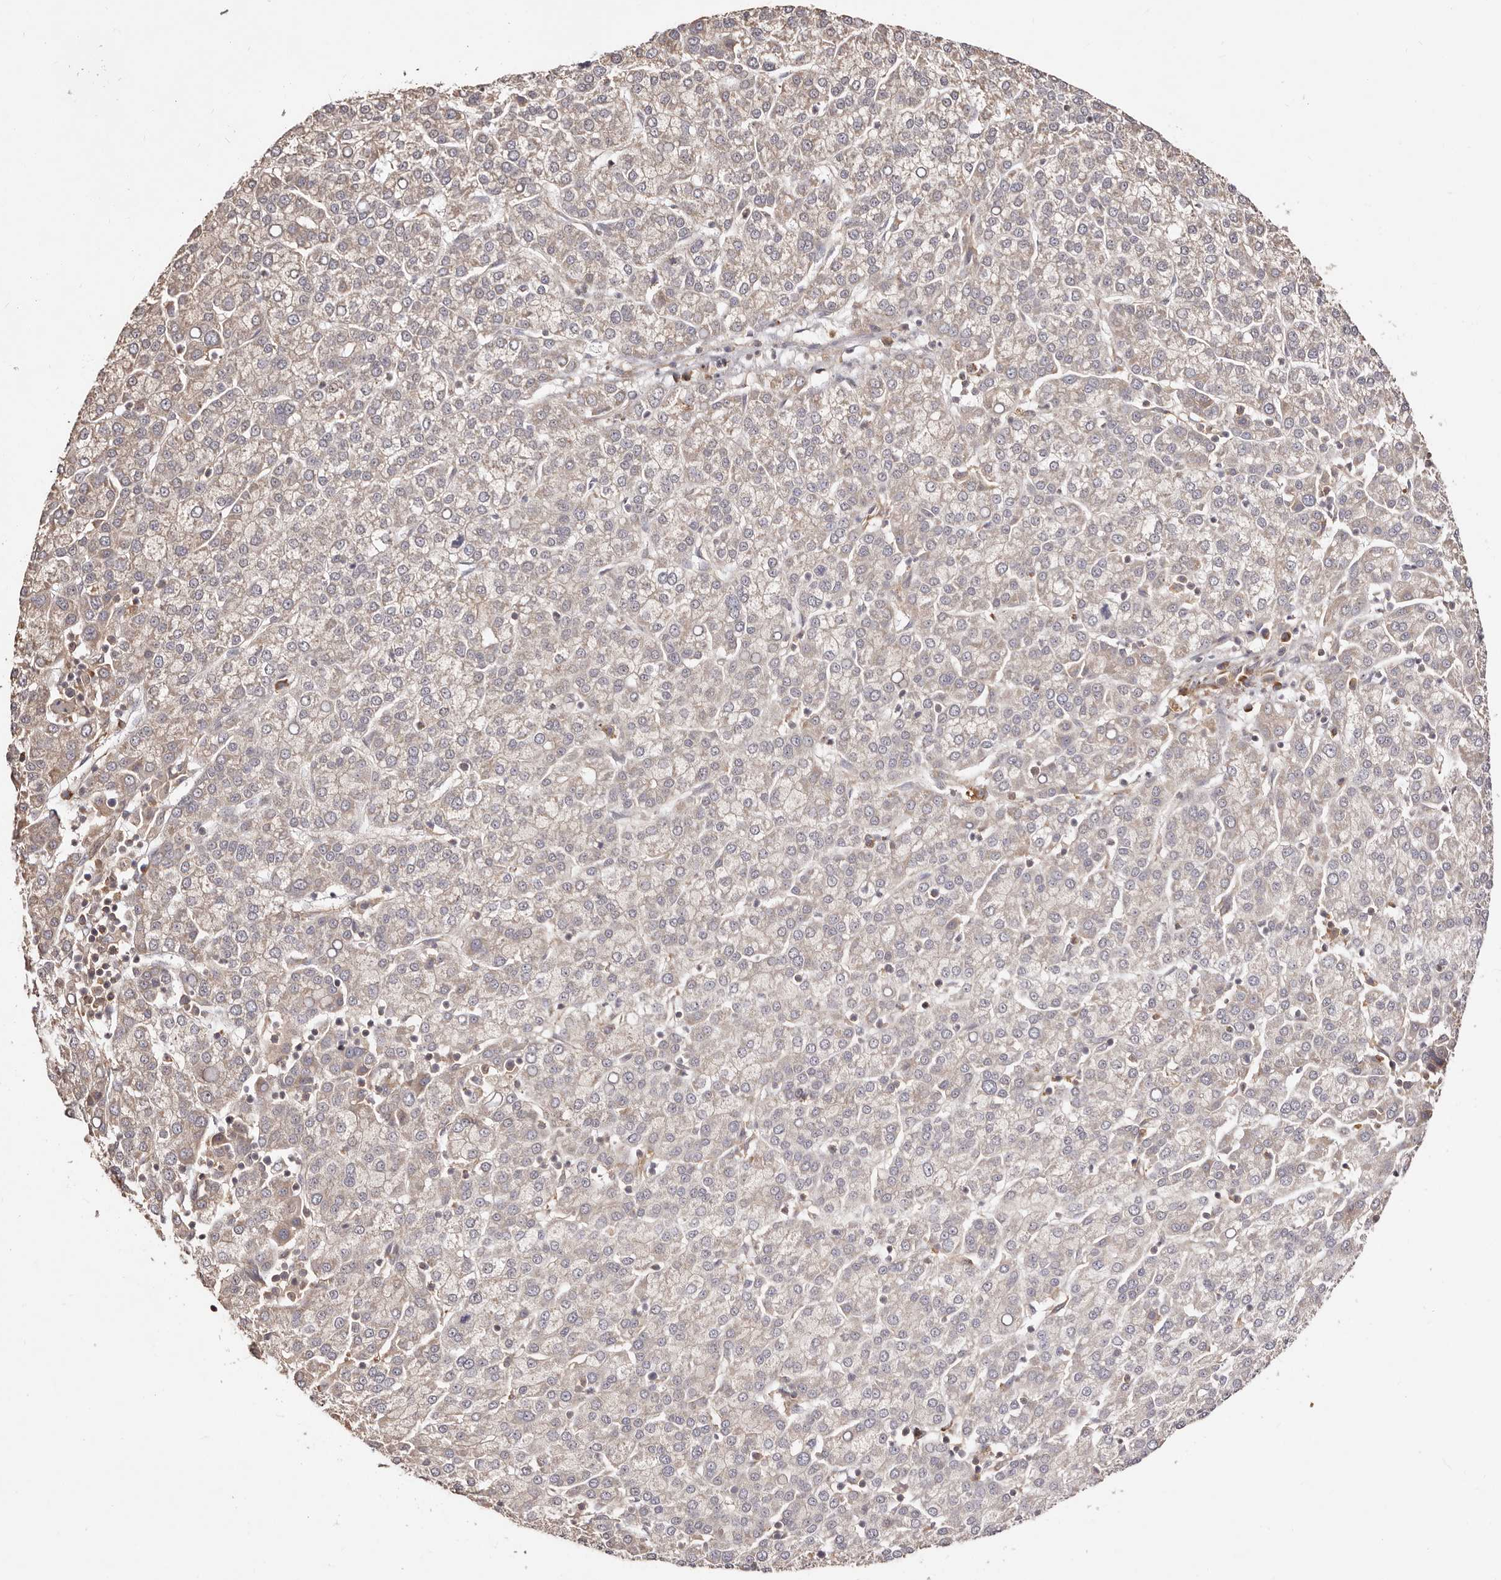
{"staining": {"intensity": "weak", "quantity": "<25%", "location": "cytoplasmic/membranous"}, "tissue": "liver cancer", "cell_type": "Tumor cells", "image_type": "cancer", "snomed": [{"axis": "morphology", "description": "Carcinoma, Hepatocellular, NOS"}, {"axis": "topography", "description": "Liver"}], "caption": "High magnification brightfield microscopy of liver hepatocellular carcinoma stained with DAB (brown) and counterstained with hematoxylin (blue): tumor cells show no significant expression.", "gene": "RPS6", "patient": {"sex": "female", "age": 58}}